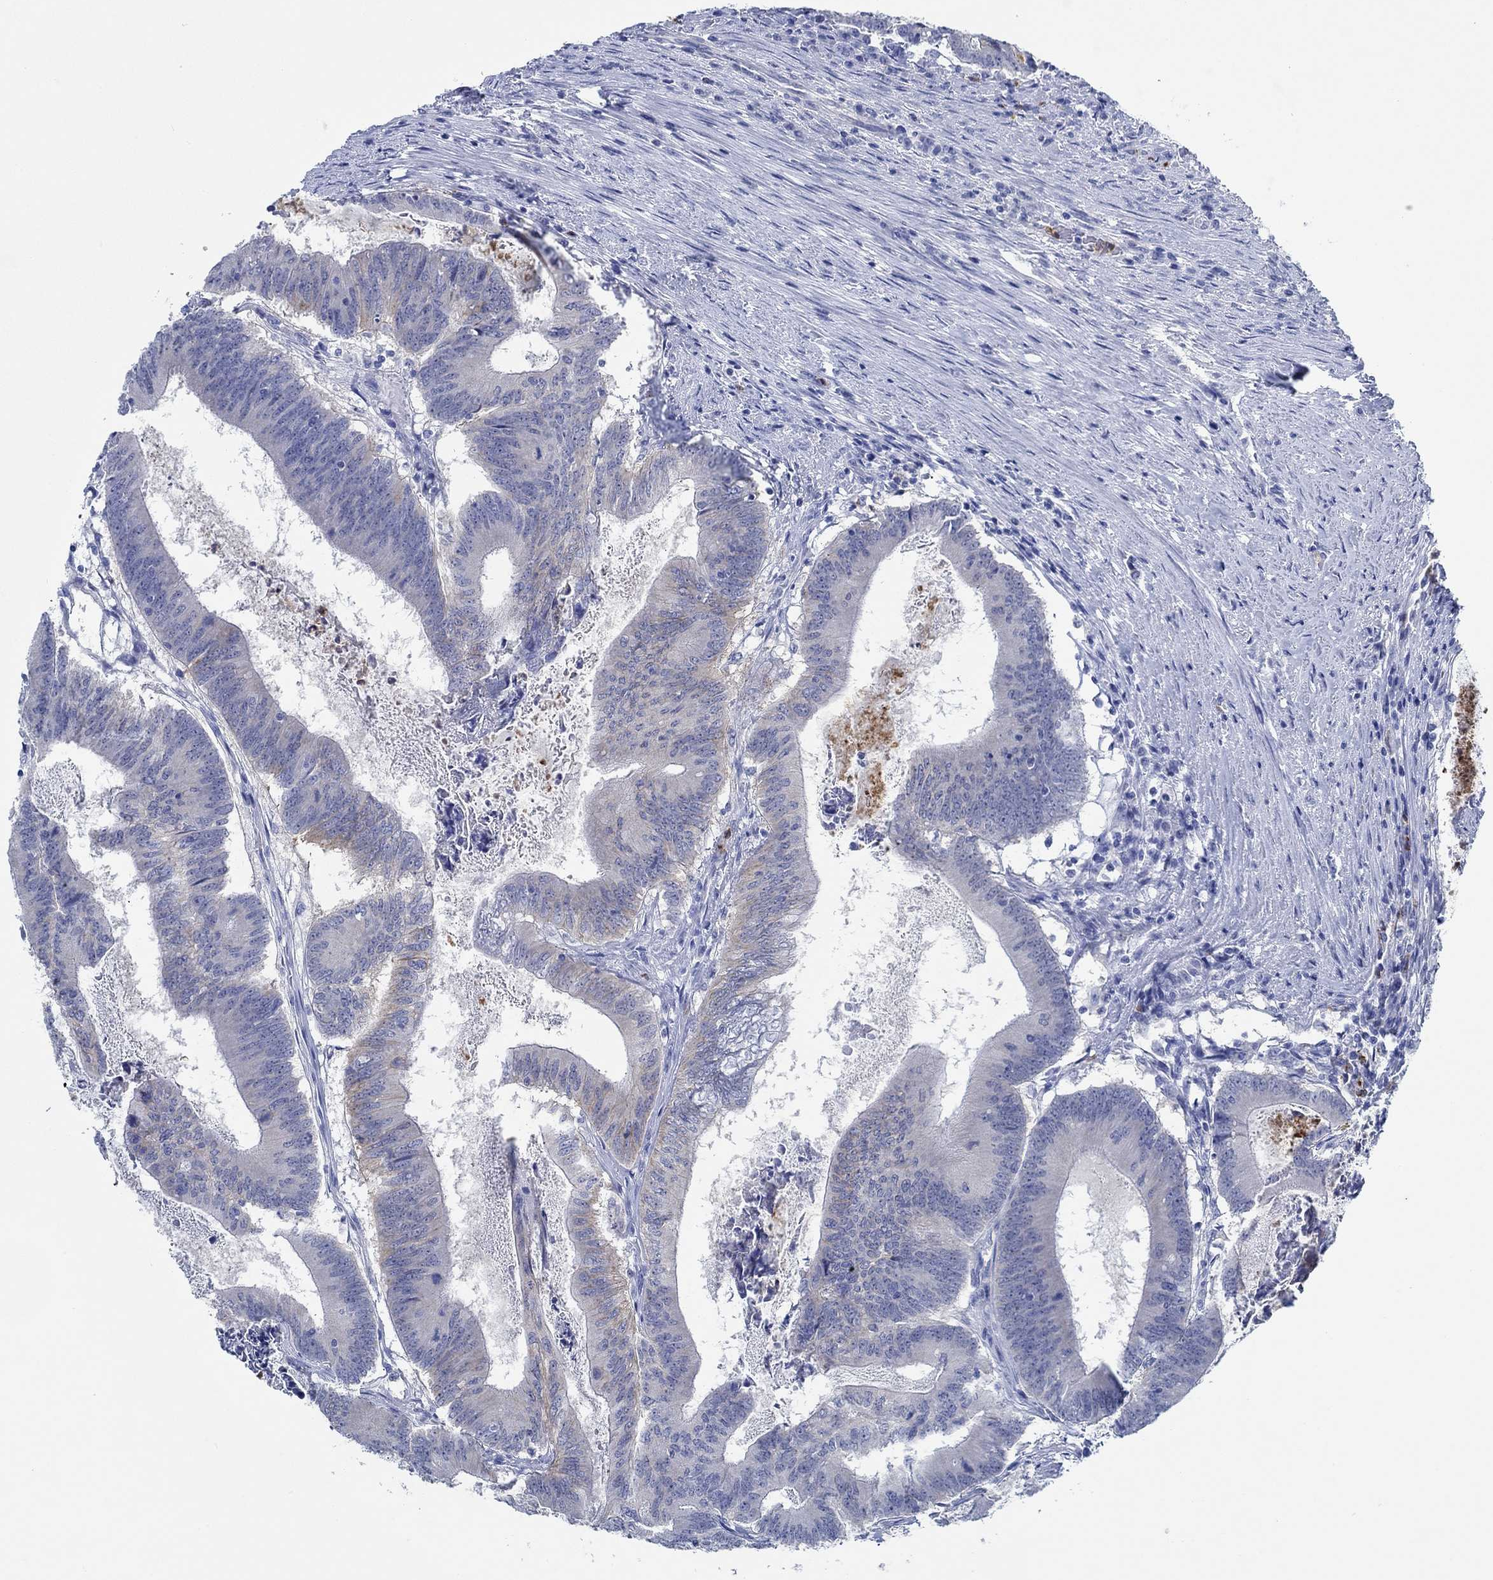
{"staining": {"intensity": "moderate", "quantity": "<25%", "location": "cytoplasmic/membranous"}, "tissue": "colorectal cancer", "cell_type": "Tumor cells", "image_type": "cancer", "snomed": [{"axis": "morphology", "description": "Adenocarcinoma, NOS"}, {"axis": "topography", "description": "Colon"}], "caption": "Tumor cells demonstrate low levels of moderate cytoplasmic/membranous staining in approximately <25% of cells in colorectal adenocarcinoma.", "gene": "ZNF671", "patient": {"sex": "female", "age": 70}}